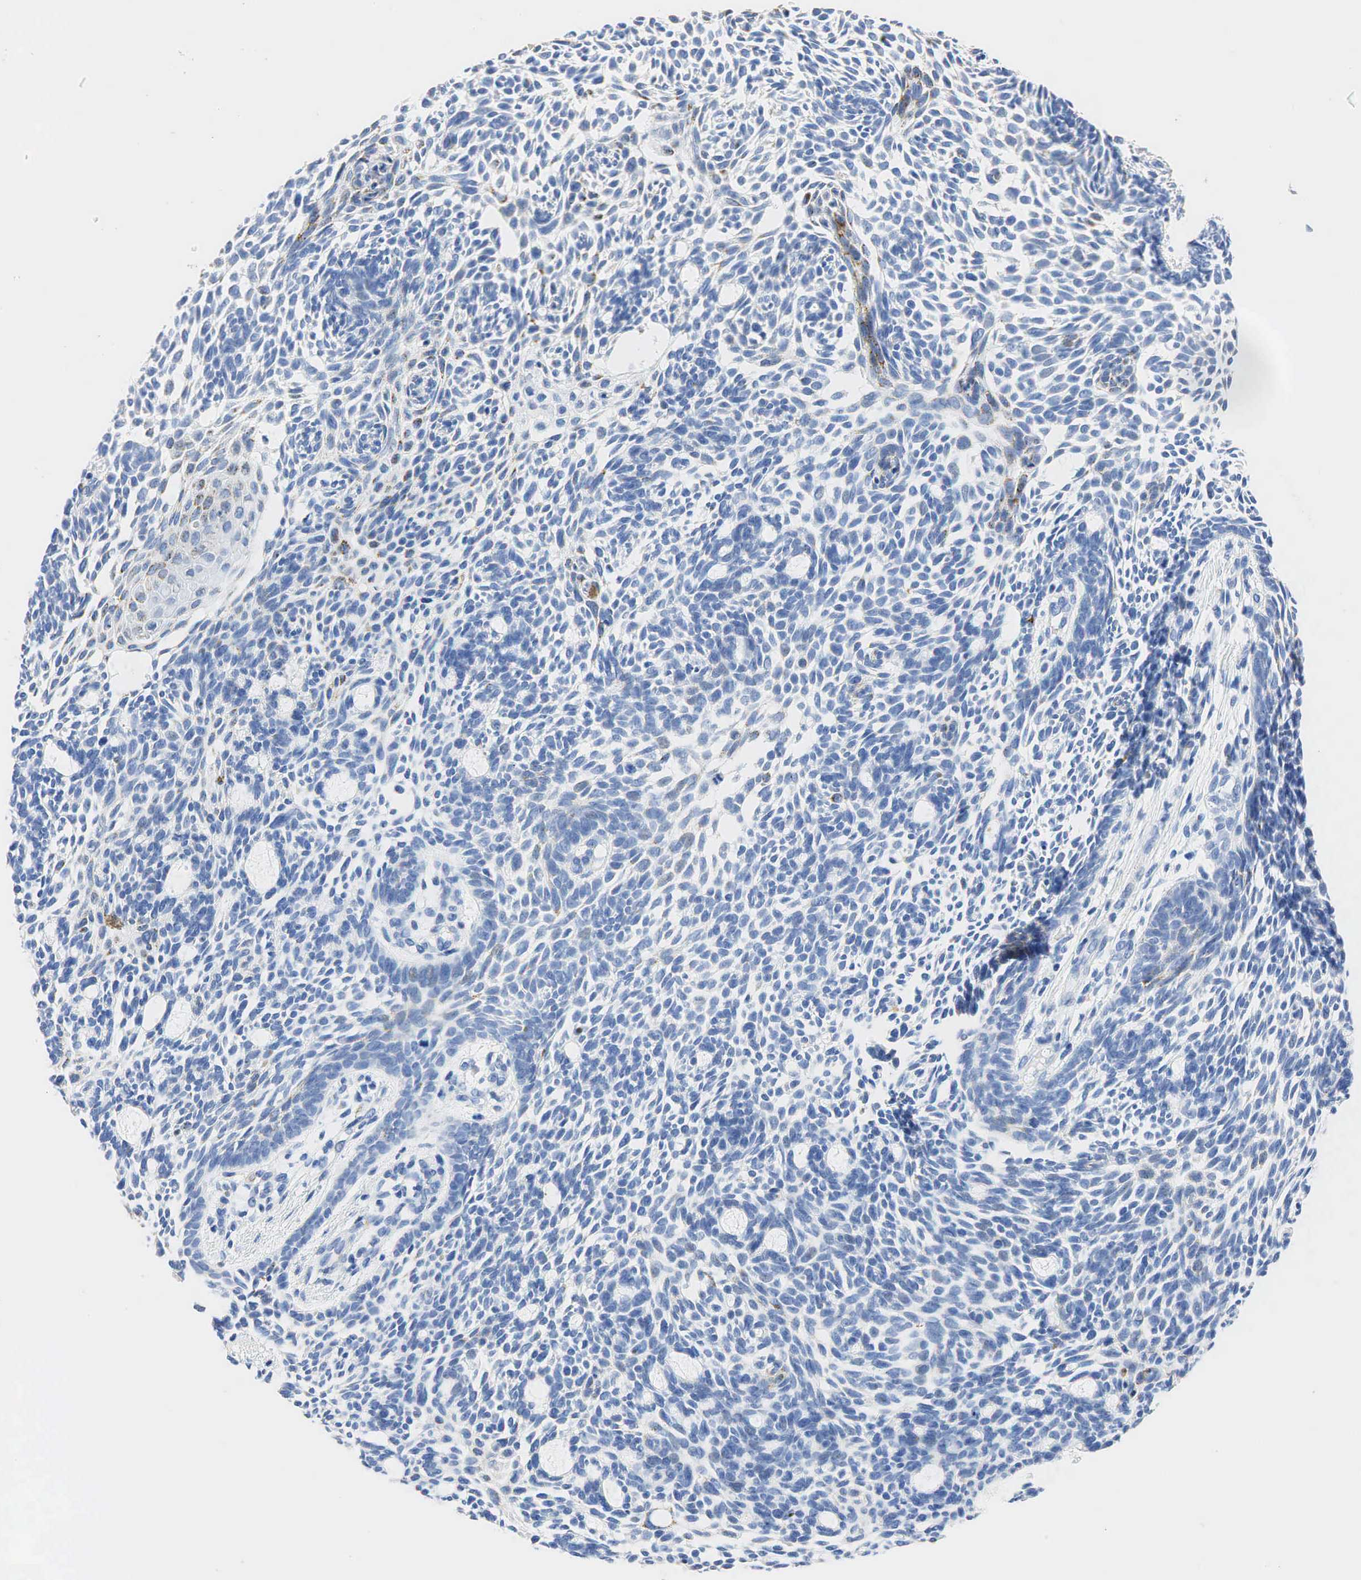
{"staining": {"intensity": "weak", "quantity": "<25%", "location": "cytoplasmic/membranous"}, "tissue": "skin cancer", "cell_type": "Tumor cells", "image_type": "cancer", "snomed": [{"axis": "morphology", "description": "Basal cell carcinoma"}, {"axis": "topography", "description": "Skin"}], "caption": "The immunohistochemistry histopathology image has no significant staining in tumor cells of basal cell carcinoma (skin) tissue.", "gene": "SYP", "patient": {"sex": "male", "age": 58}}